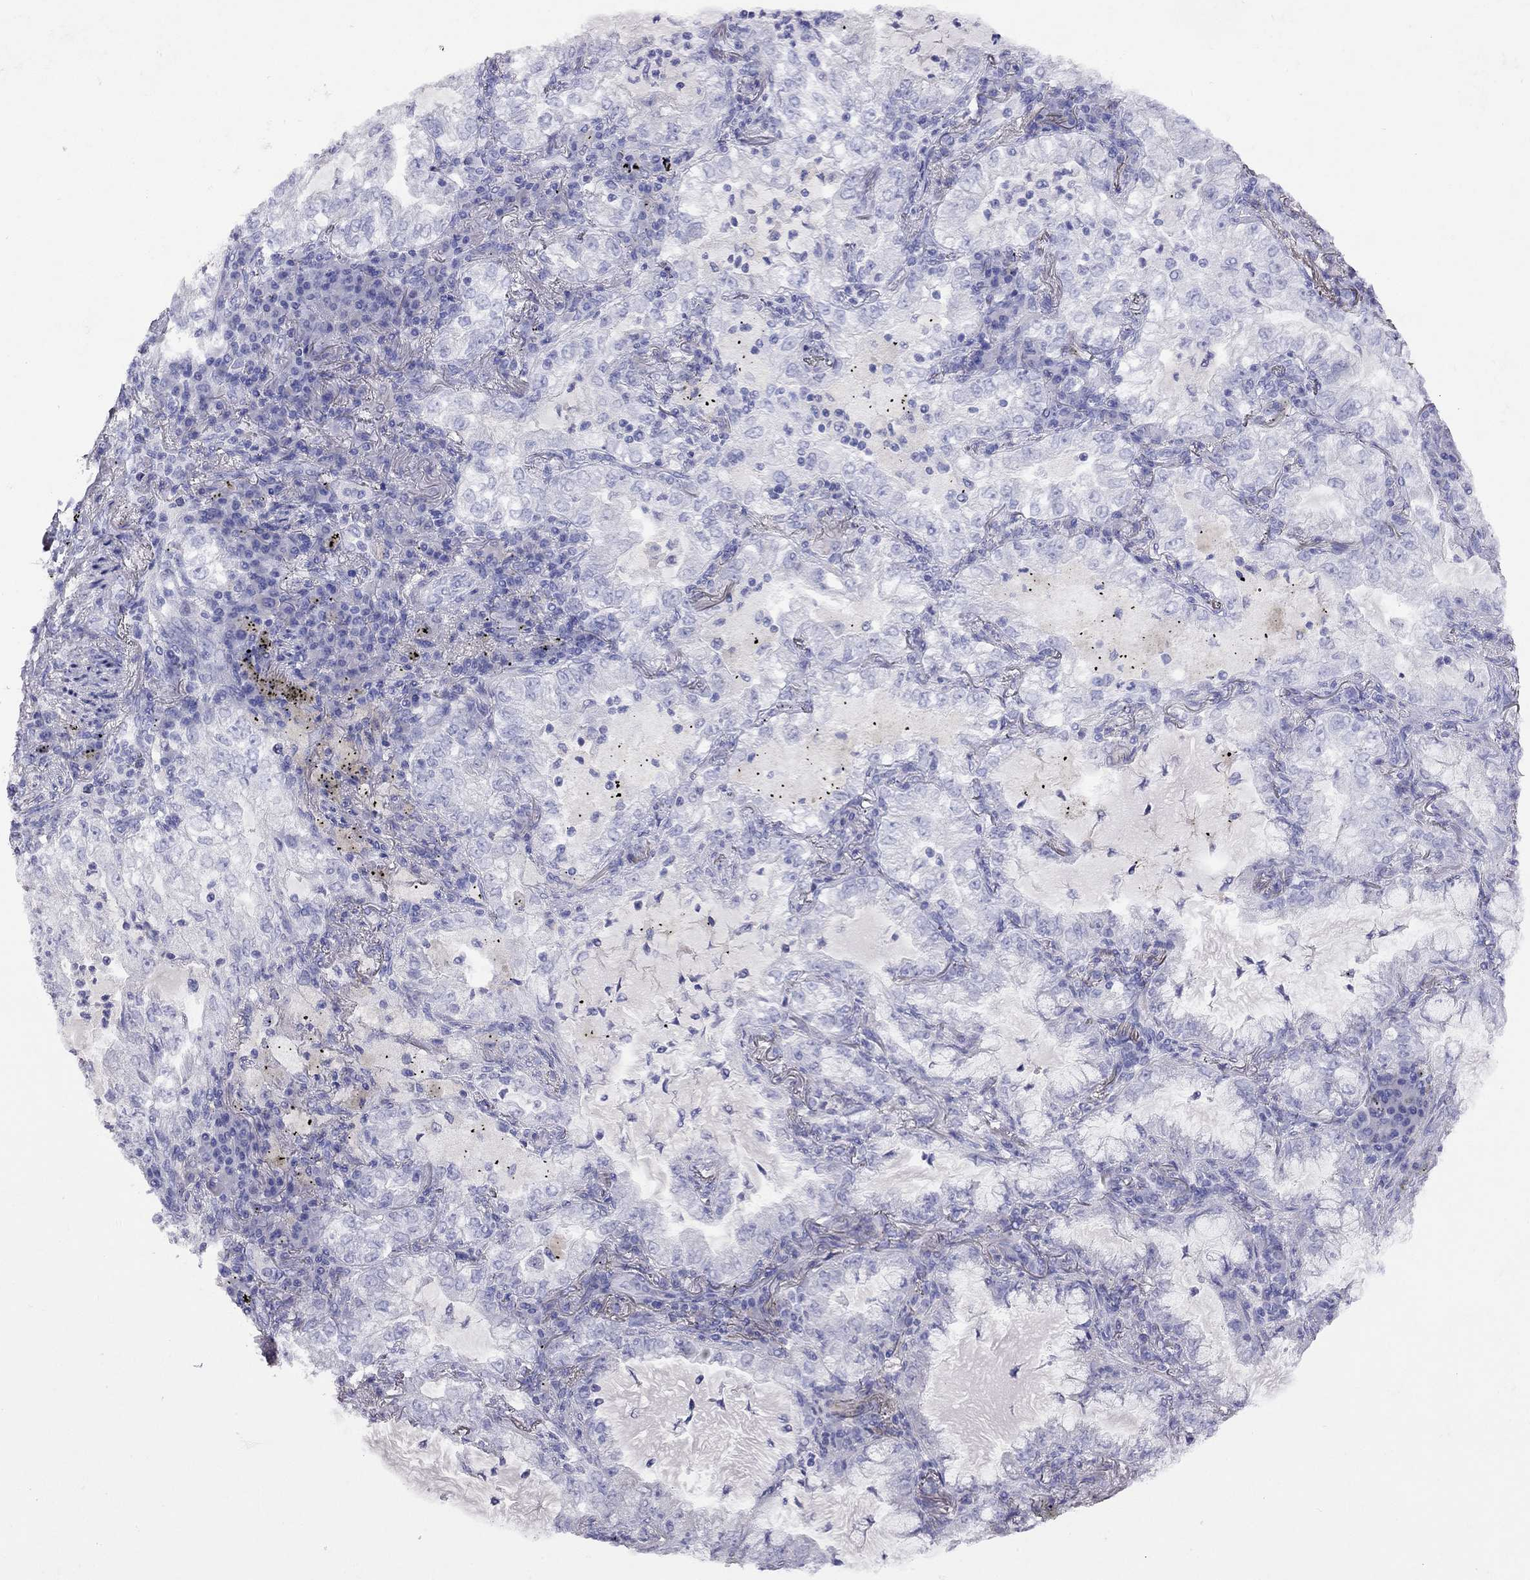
{"staining": {"intensity": "negative", "quantity": "none", "location": "none"}, "tissue": "lung cancer", "cell_type": "Tumor cells", "image_type": "cancer", "snomed": [{"axis": "morphology", "description": "Adenocarcinoma, NOS"}, {"axis": "topography", "description": "Lung"}], "caption": "Adenocarcinoma (lung) stained for a protein using immunohistochemistry (IHC) shows no staining tumor cells.", "gene": "GNAT3", "patient": {"sex": "female", "age": 73}}